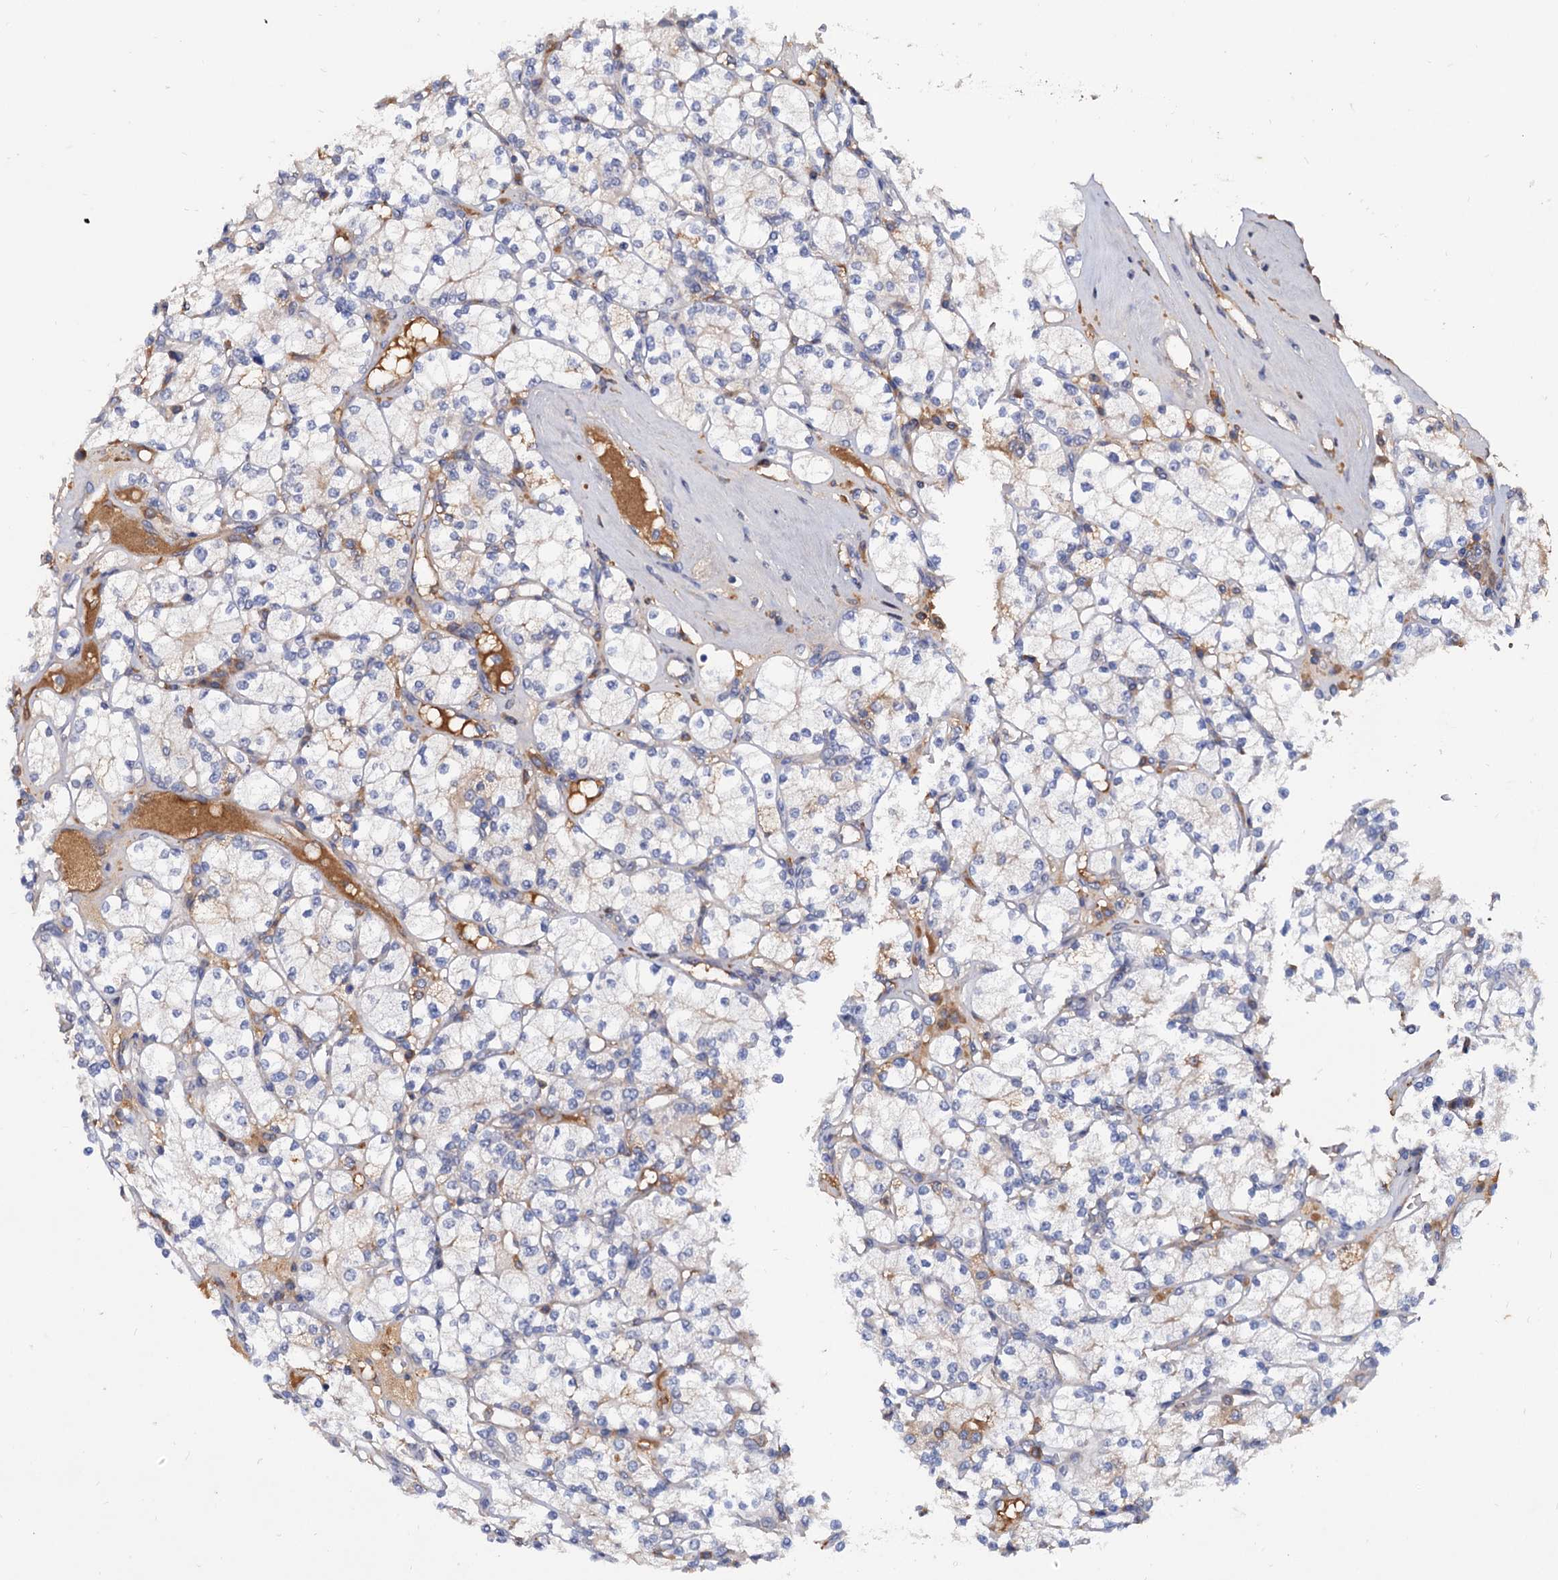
{"staining": {"intensity": "negative", "quantity": "none", "location": "none"}, "tissue": "renal cancer", "cell_type": "Tumor cells", "image_type": "cancer", "snomed": [{"axis": "morphology", "description": "Adenocarcinoma, NOS"}, {"axis": "topography", "description": "Kidney"}], "caption": "A photomicrograph of renal cancer stained for a protein shows no brown staining in tumor cells.", "gene": "NPAS4", "patient": {"sex": "male", "age": 77}}